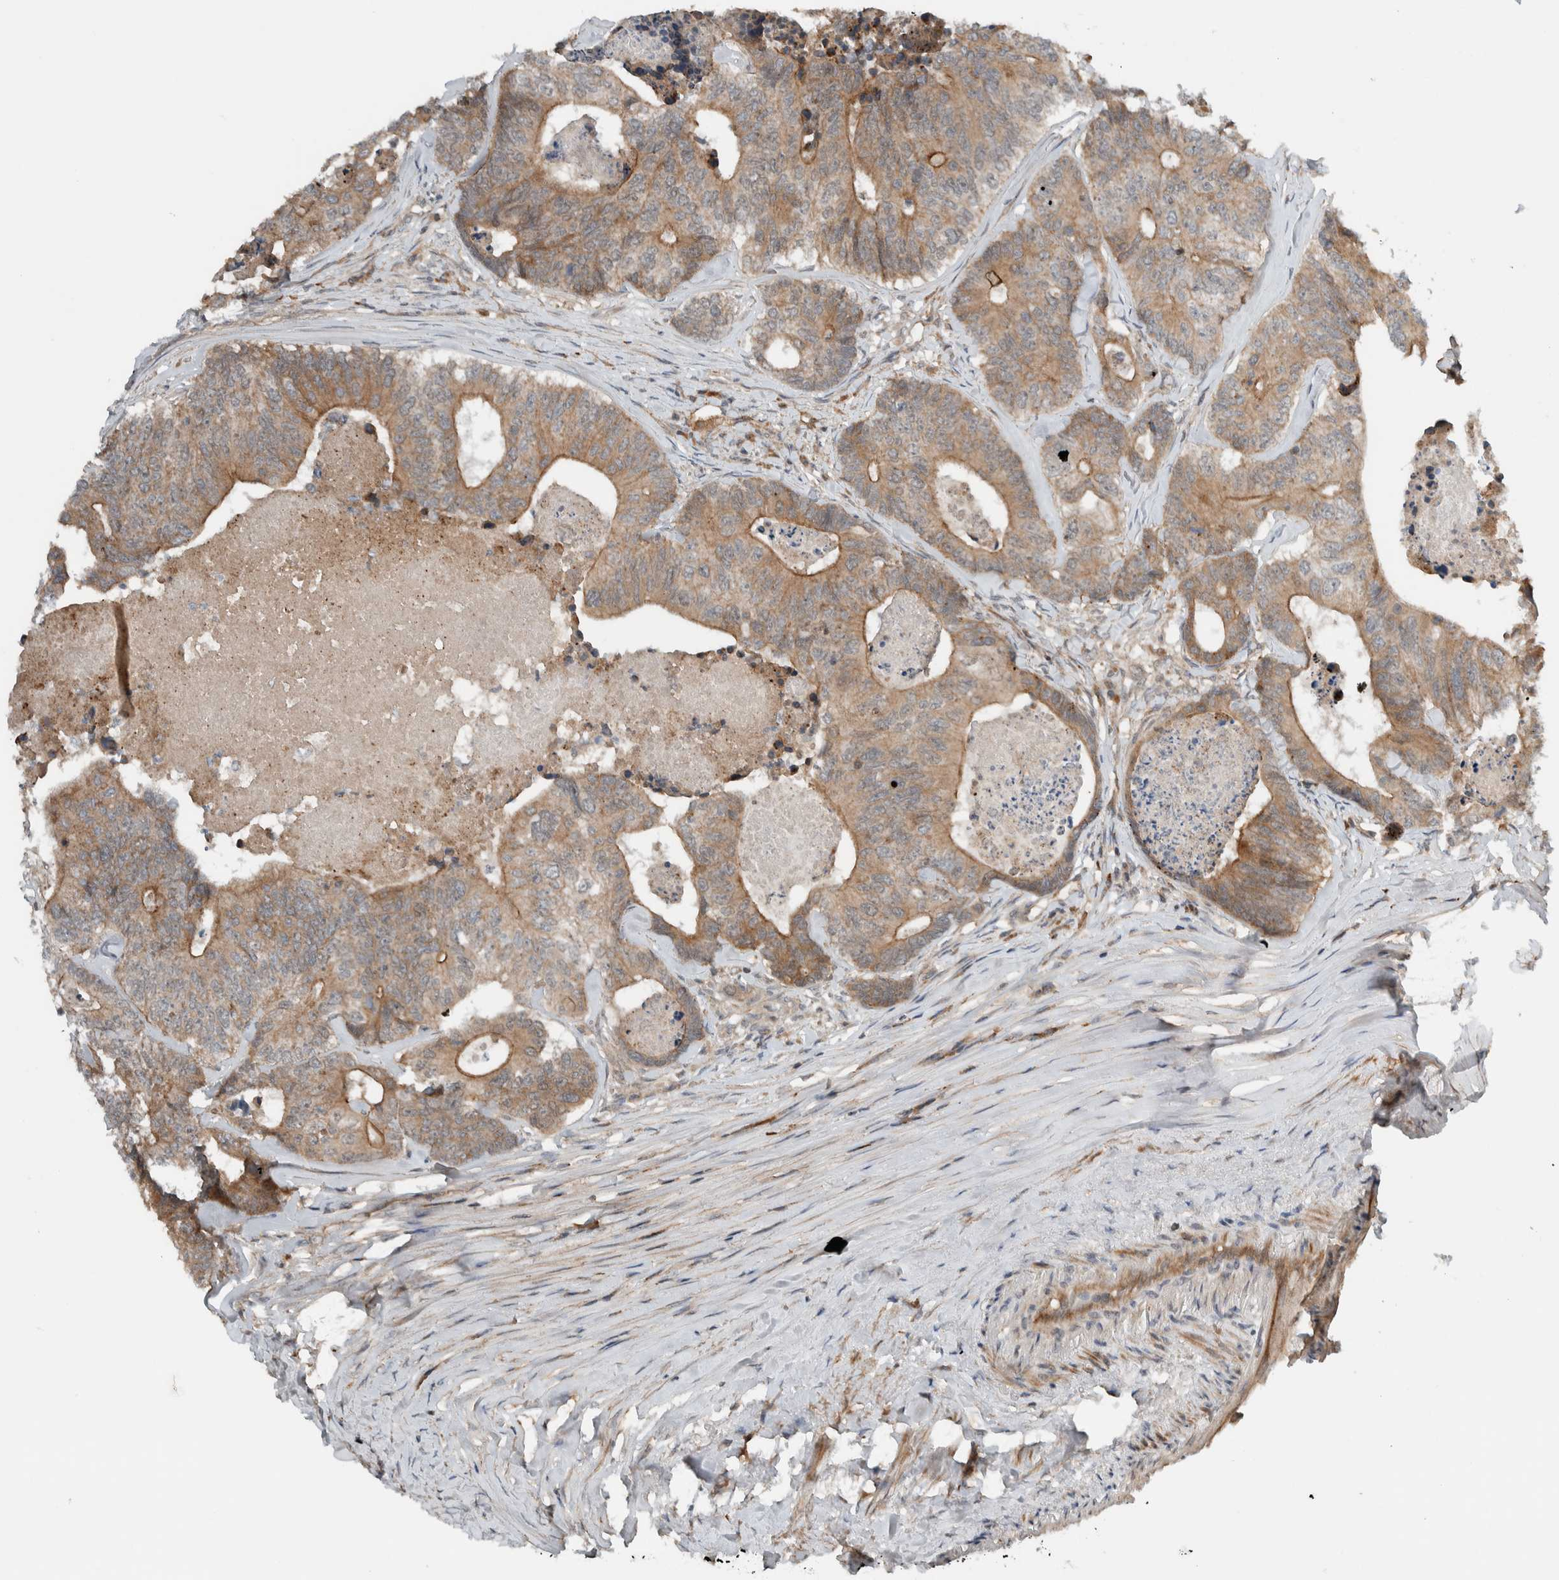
{"staining": {"intensity": "moderate", "quantity": ">75%", "location": "cytoplasmic/membranous"}, "tissue": "colorectal cancer", "cell_type": "Tumor cells", "image_type": "cancer", "snomed": [{"axis": "morphology", "description": "Adenocarcinoma, NOS"}, {"axis": "topography", "description": "Colon"}], "caption": "Immunohistochemical staining of human colorectal cancer (adenocarcinoma) demonstrates medium levels of moderate cytoplasmic/membranous expression in approximately >75% of tumor cells. (DAB IHC, brown staining for protein, blue staining for nuclei).", "gene": "ARMC7", "patient": {"sex": "female", "age": 67}}